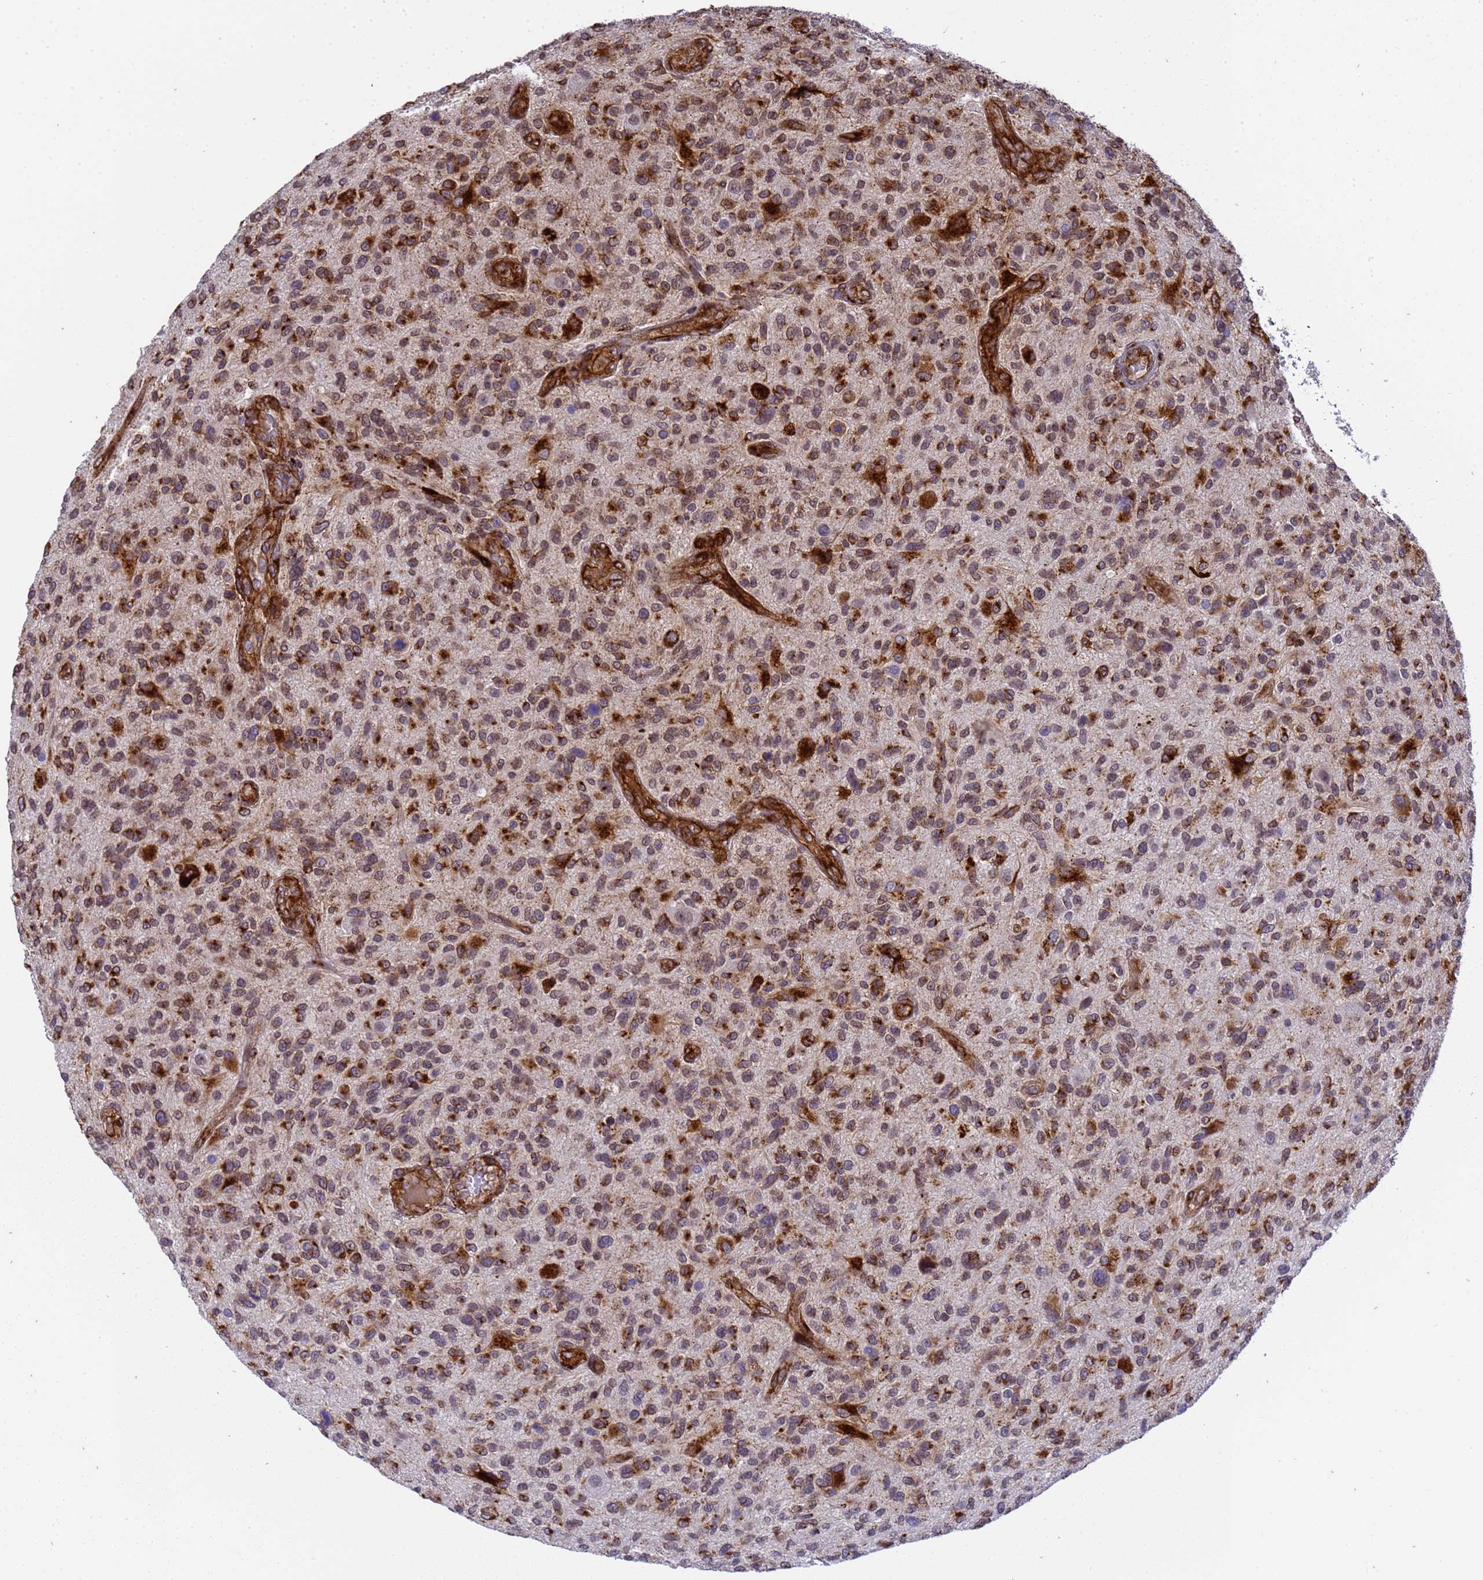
{"staining": {"intensity": "strong", "quantity": "25%-75%", "location": "cytoplasmic/membranous"}, "tissue": "glioma", "cell_type": "Tumor cells", "image_type": "cancer", "snomed": [{"axis": "morphology", "description": "Glioma, malignant, High grade"}, {"axis": "topography", "description": "Brain"}], "caption": "IHC (DAB) staining of glioma displays strong cytoplasmic/membranous protein staining in approximately 25%-75% of tumor cells.", "gene": "IGFBP7", "patient": {"sex": "male", "age": 47}}